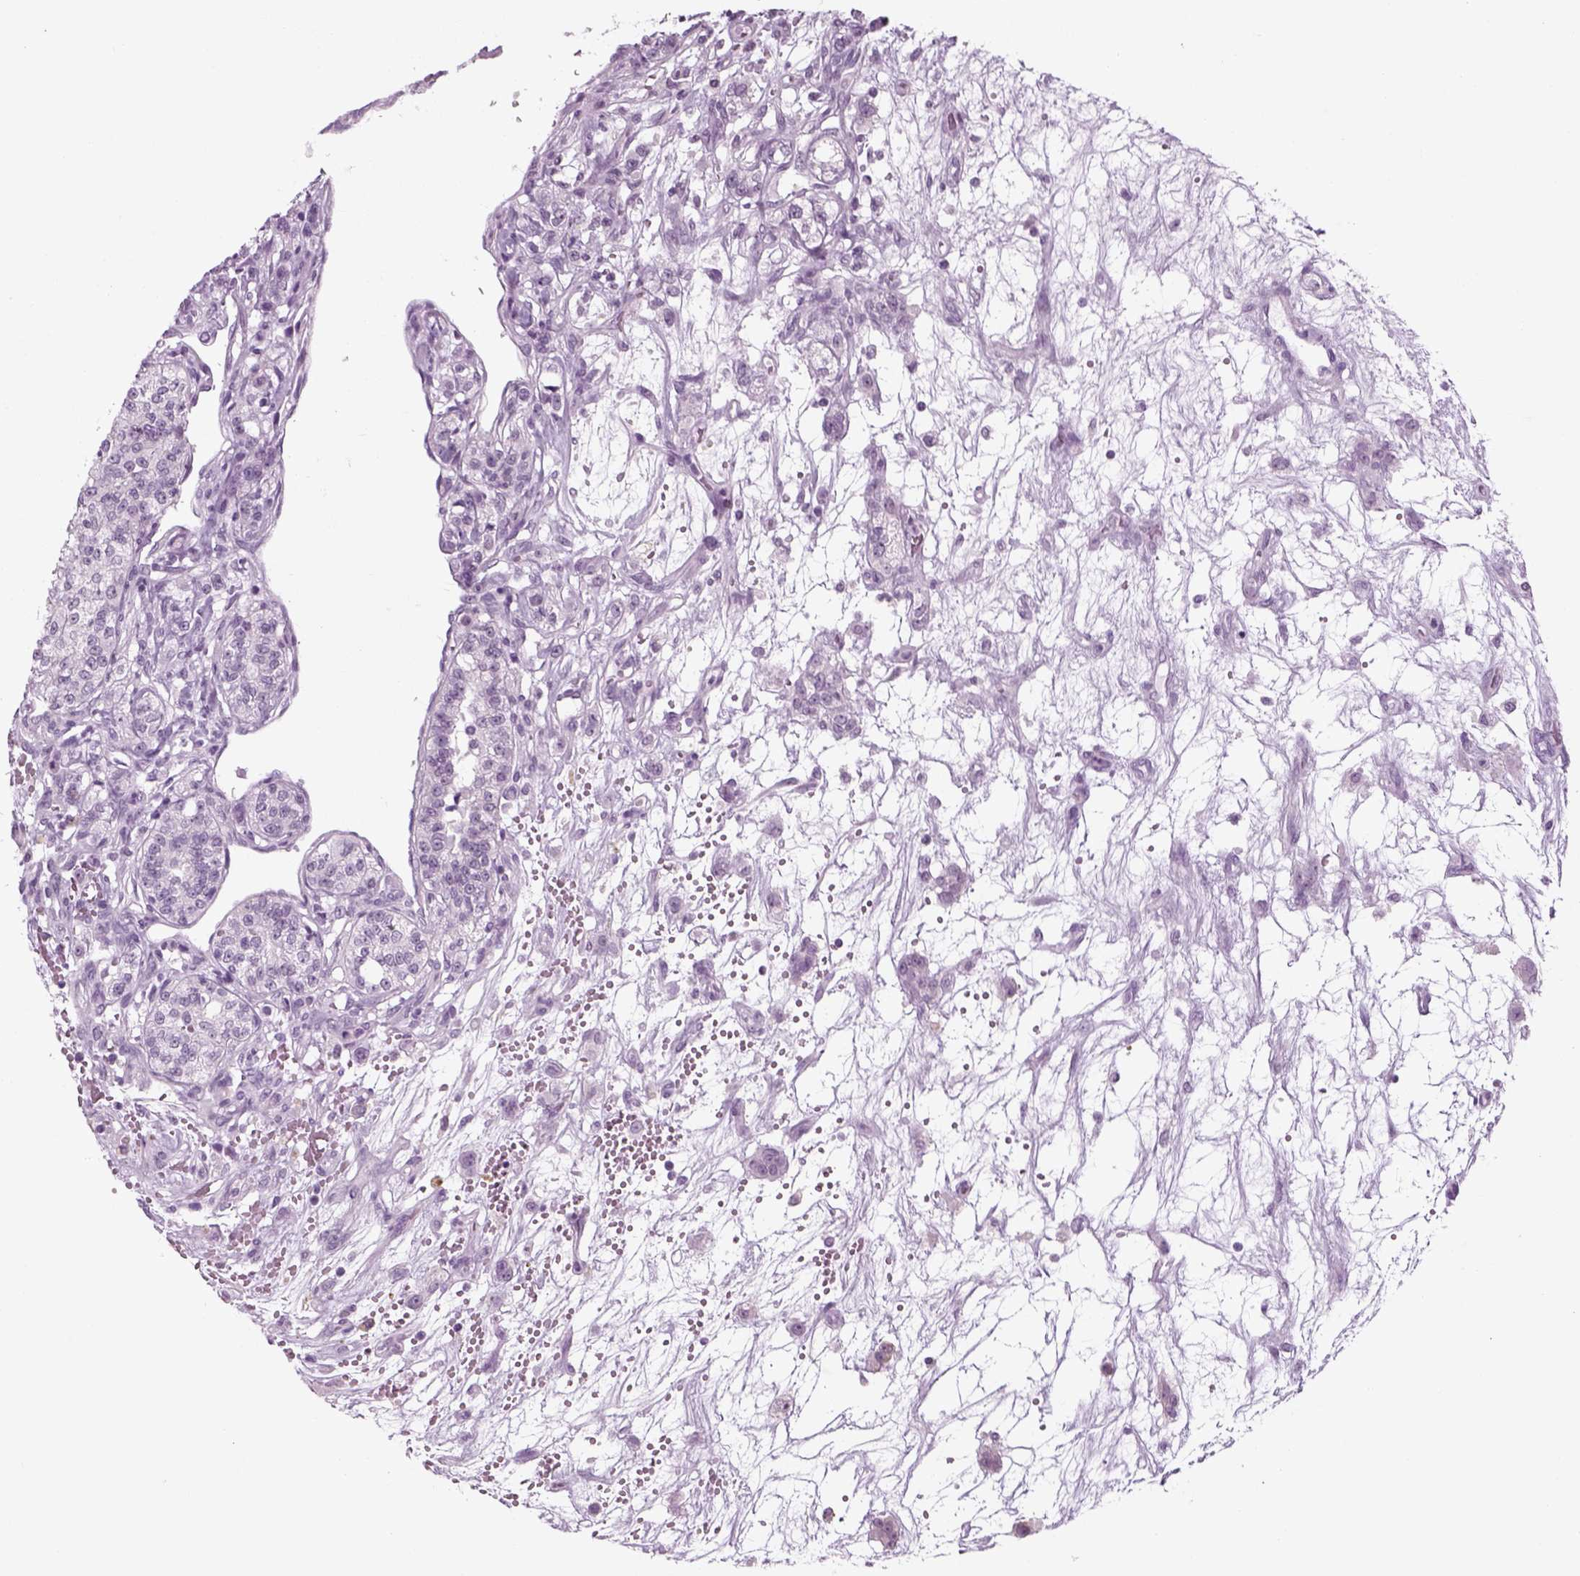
{"staining": {"intensity": "negative", "quantity": "none", "location": "none"}, "tissue": "renal cancer", "cell_type": "Tumor cells", "image_type": "cancer", "snomed": [{"axis": "morphology", "description": "Adenocarcinoma, NOS"}, {"axis": "topography", "description": "Kidney"}], "caption": "Immunohistochemical staining of human renal cancer demonstrates no significant staining in tumor cells. (DAB (3,3'-diaminobenzidine) immunohistochemistry, high magnification).", "gene": "KRT75", "patient": {"sex": "female", "age": 63}}